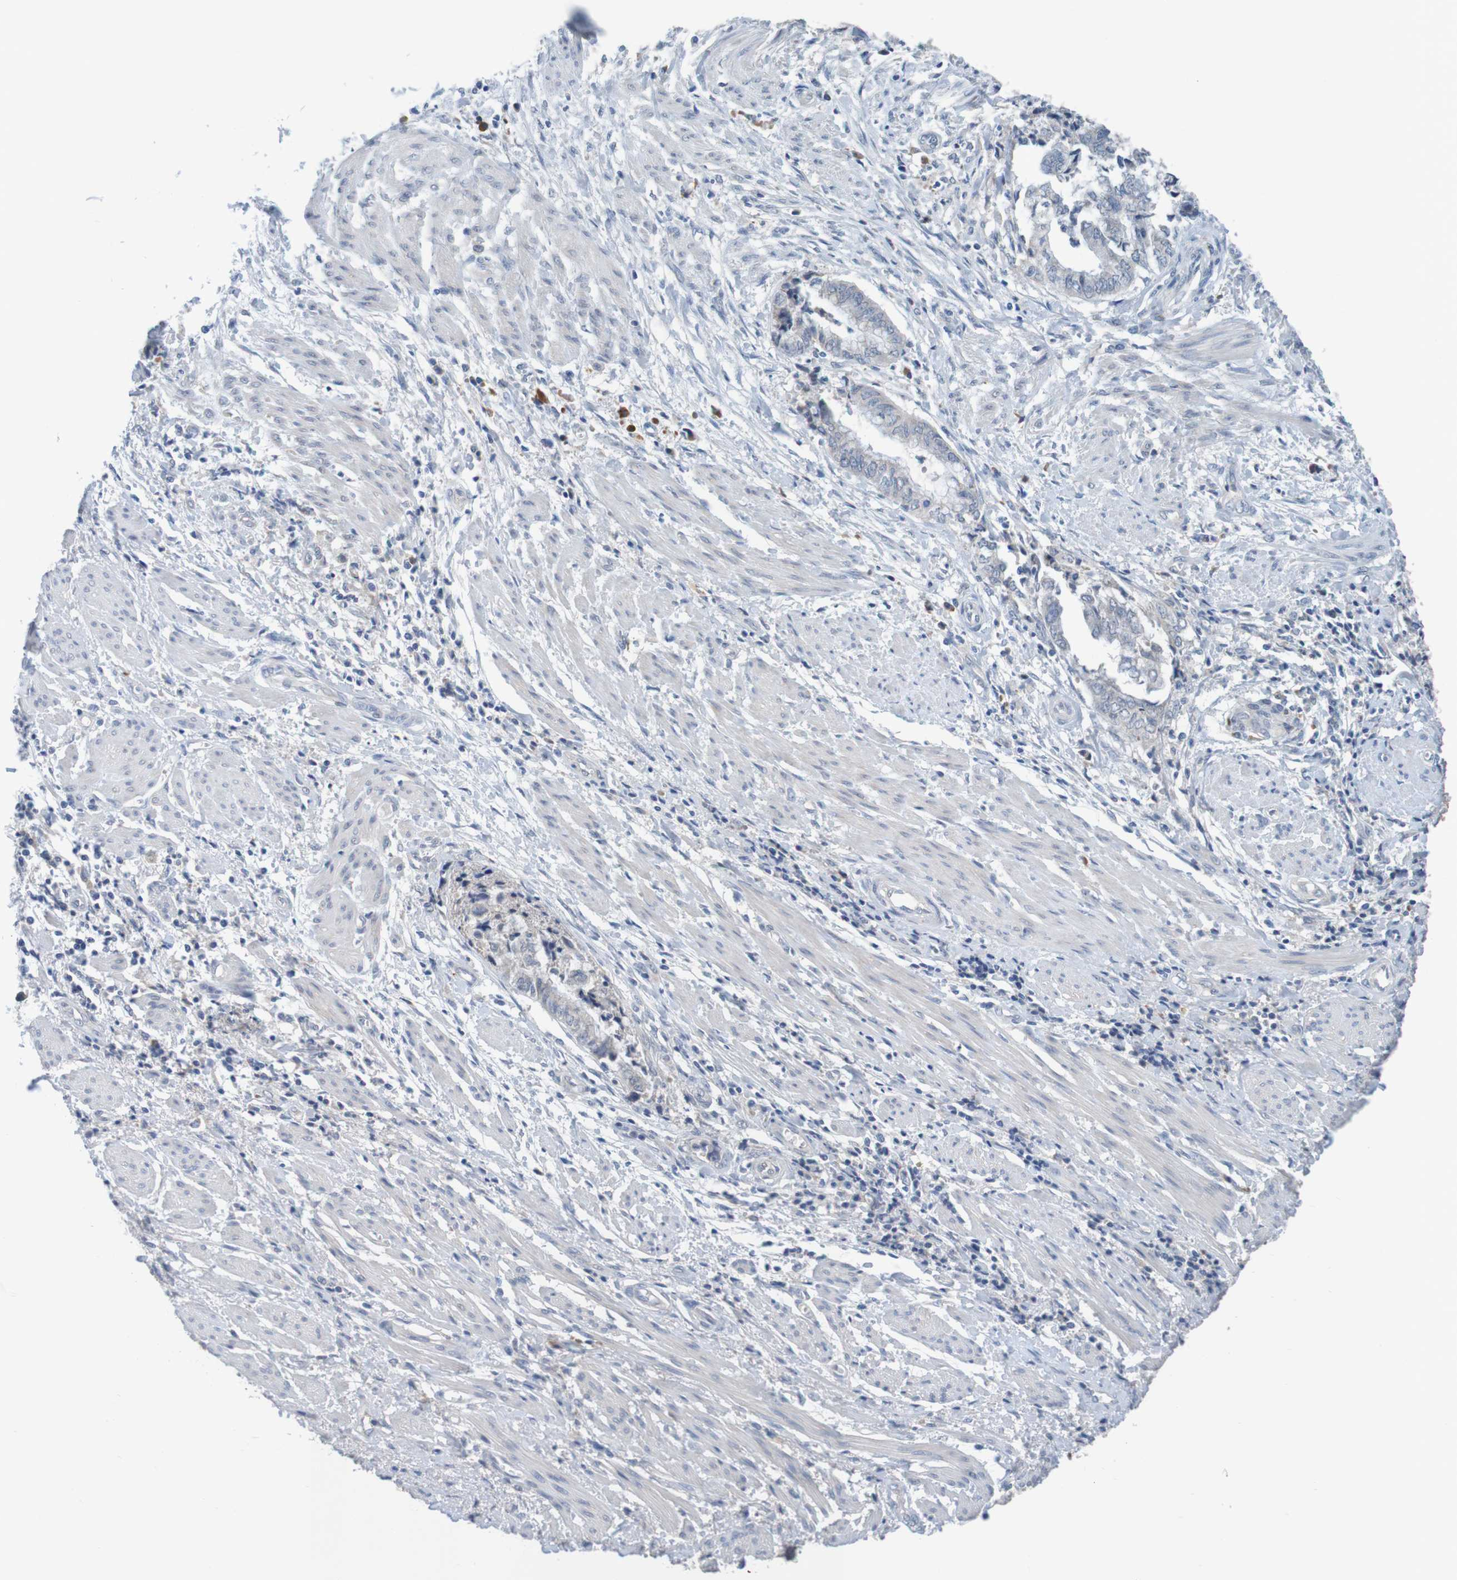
{"staining": {"intensity": "weak", "quantity": "<25%", "location": "cytoplasmic/membranous"}, "tissue": "endometrial cancer", "cell_type": "Tumor cells", "image_type": "cancer", "snomed": [{"axis": "morphology", "description": "Necrosis, NOS"}, {"axis": "morphology", "description": "Adenocarcinoma, NOS"}, {"axis": "topography", "description": "Endometrium"}], "caption": "Image shows no significant protein staining in tumor cells of endometrial cancer. (Stains: DAB (3,3'-diaminobenzidine) IHC with hematoxylin counter stain, Microscopy: brightfield microscopy at high magnification).", "gene": "LTA", "patient": {"sex": "female", "age": 79}}